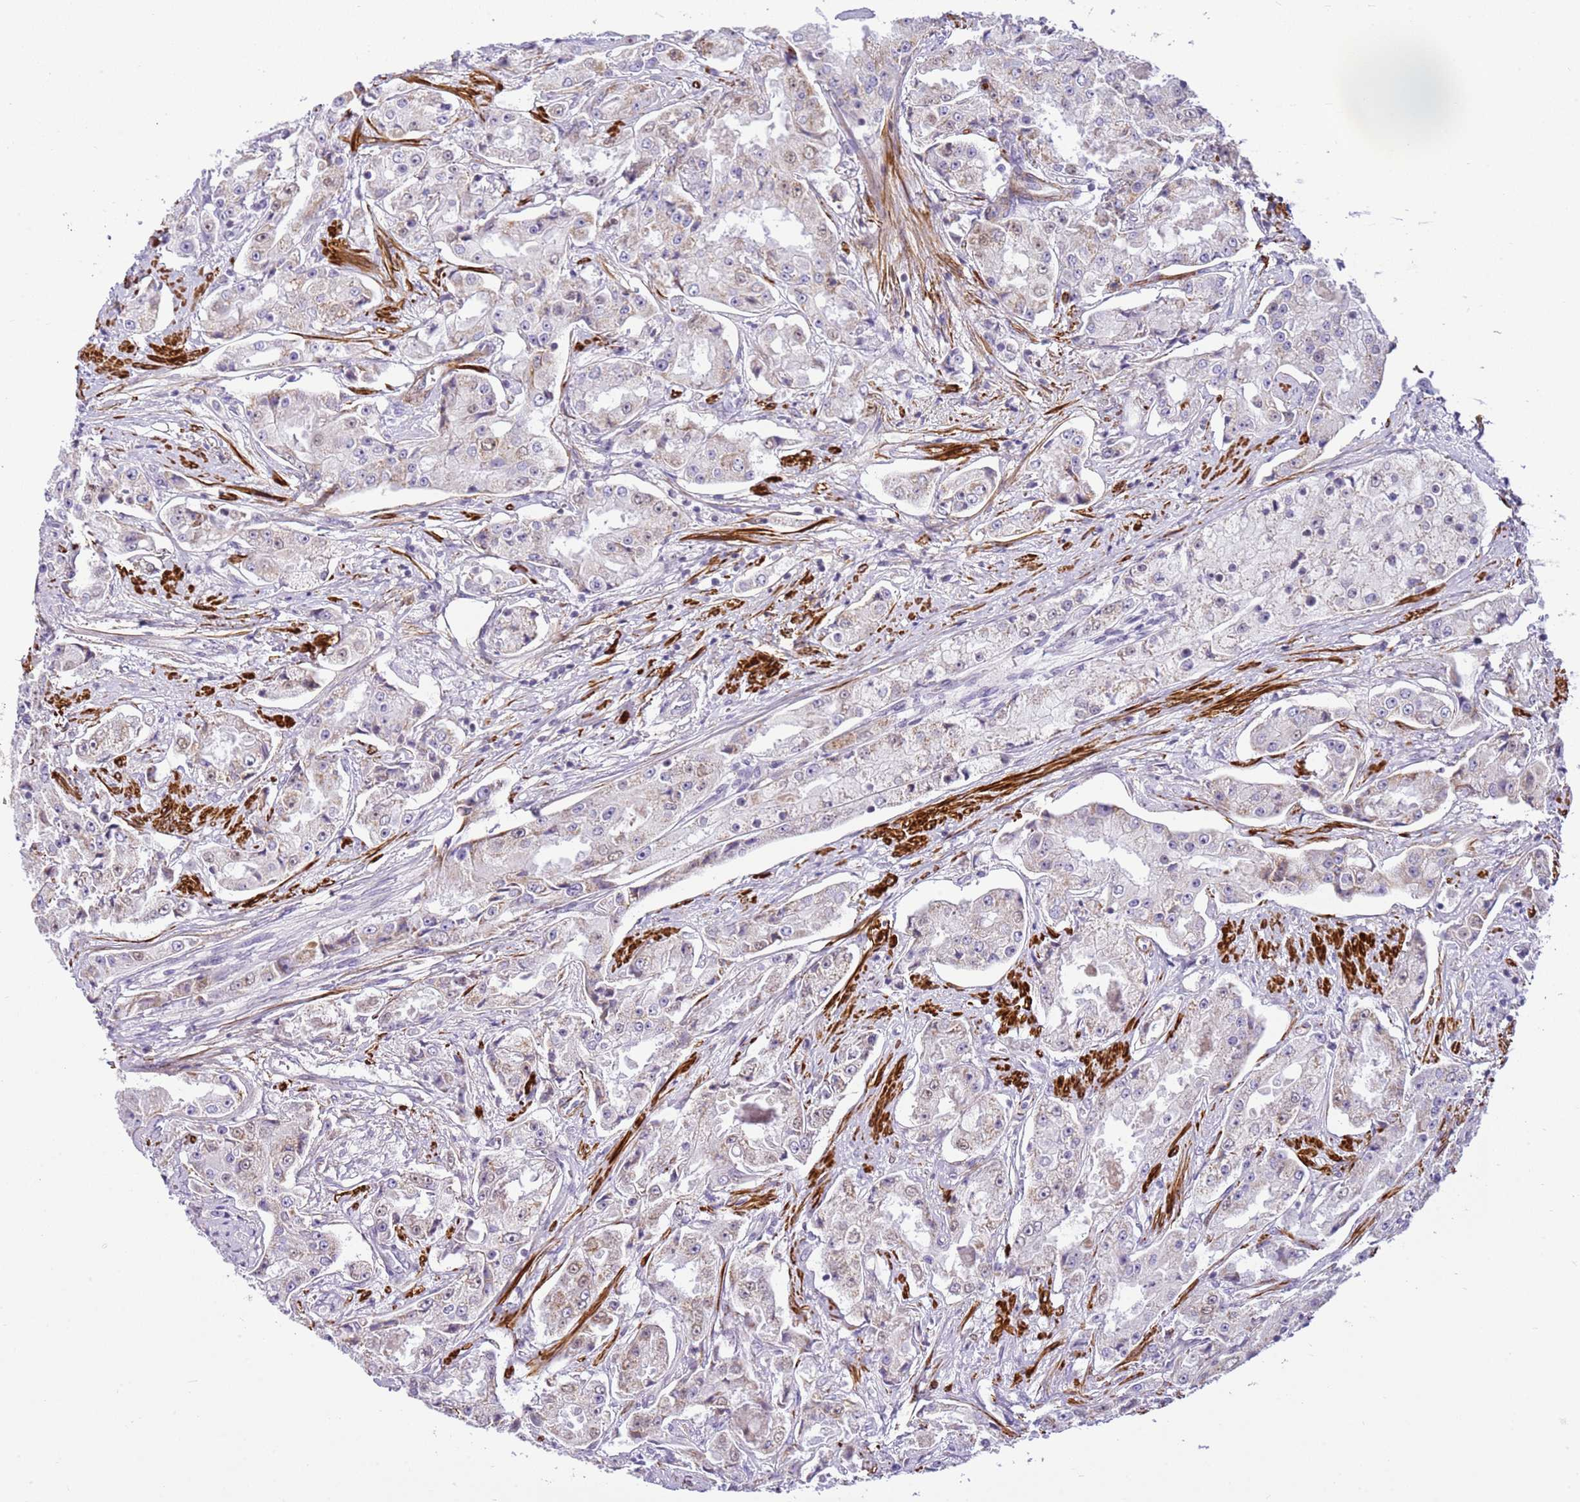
{"staining": {"intensity": "weak", "quantity": "<25%", "location": "cytoplasmic/membranous,nuclear"}, "tissue": "prostate cancer", "cell_type": "Tumor cells", "image_type": "cancer", "snomed": [{"axis": "morphology", "description": "Adenocarcinoma, High grade"}, {"axis": "topography", "description": "Prostate"}], "caption": "Immunohistochemical staining of prostate cancer (high-grade adenocarcinoma) displays no significant expression in tumor cells.", "gene": "SMIM4", "patient": {"sex": "male", "age": 73}}